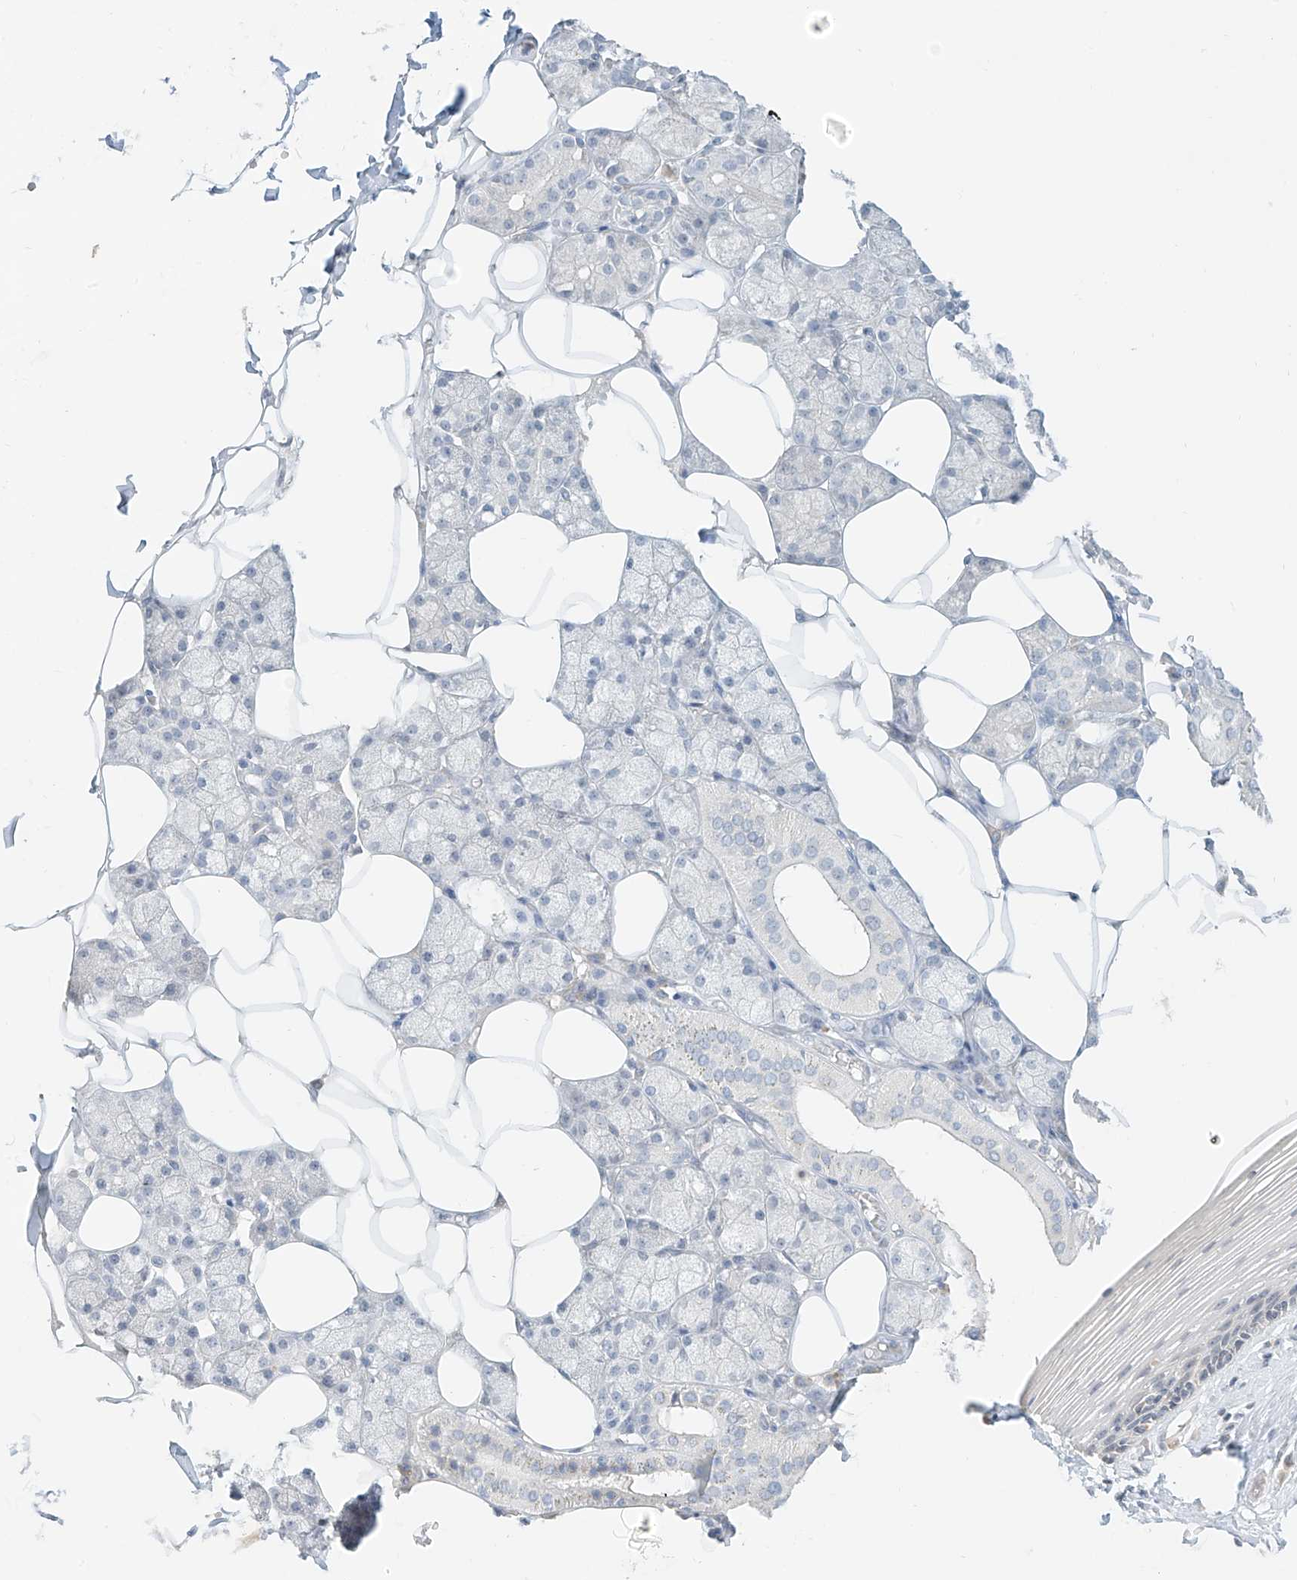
{"staining": {"intensity": "negative", "quantity": "none", "location": "none"}, "tissue": "salivary gland", "cell_type": "Glandular cells", "image_type": "normal", "snomed": [{"axis": "morphology", "description": "Normal tissue, NOS"}, {"axis": "topography", "description": "Salivary gland"}], "caption": "High power microscopy micrograph of an IHC micrograph of normal salivary gland, revealing no significant staining in glandular cells.", "gene": "C2orf42", "patient": {"sex": "male", "age": 62}}